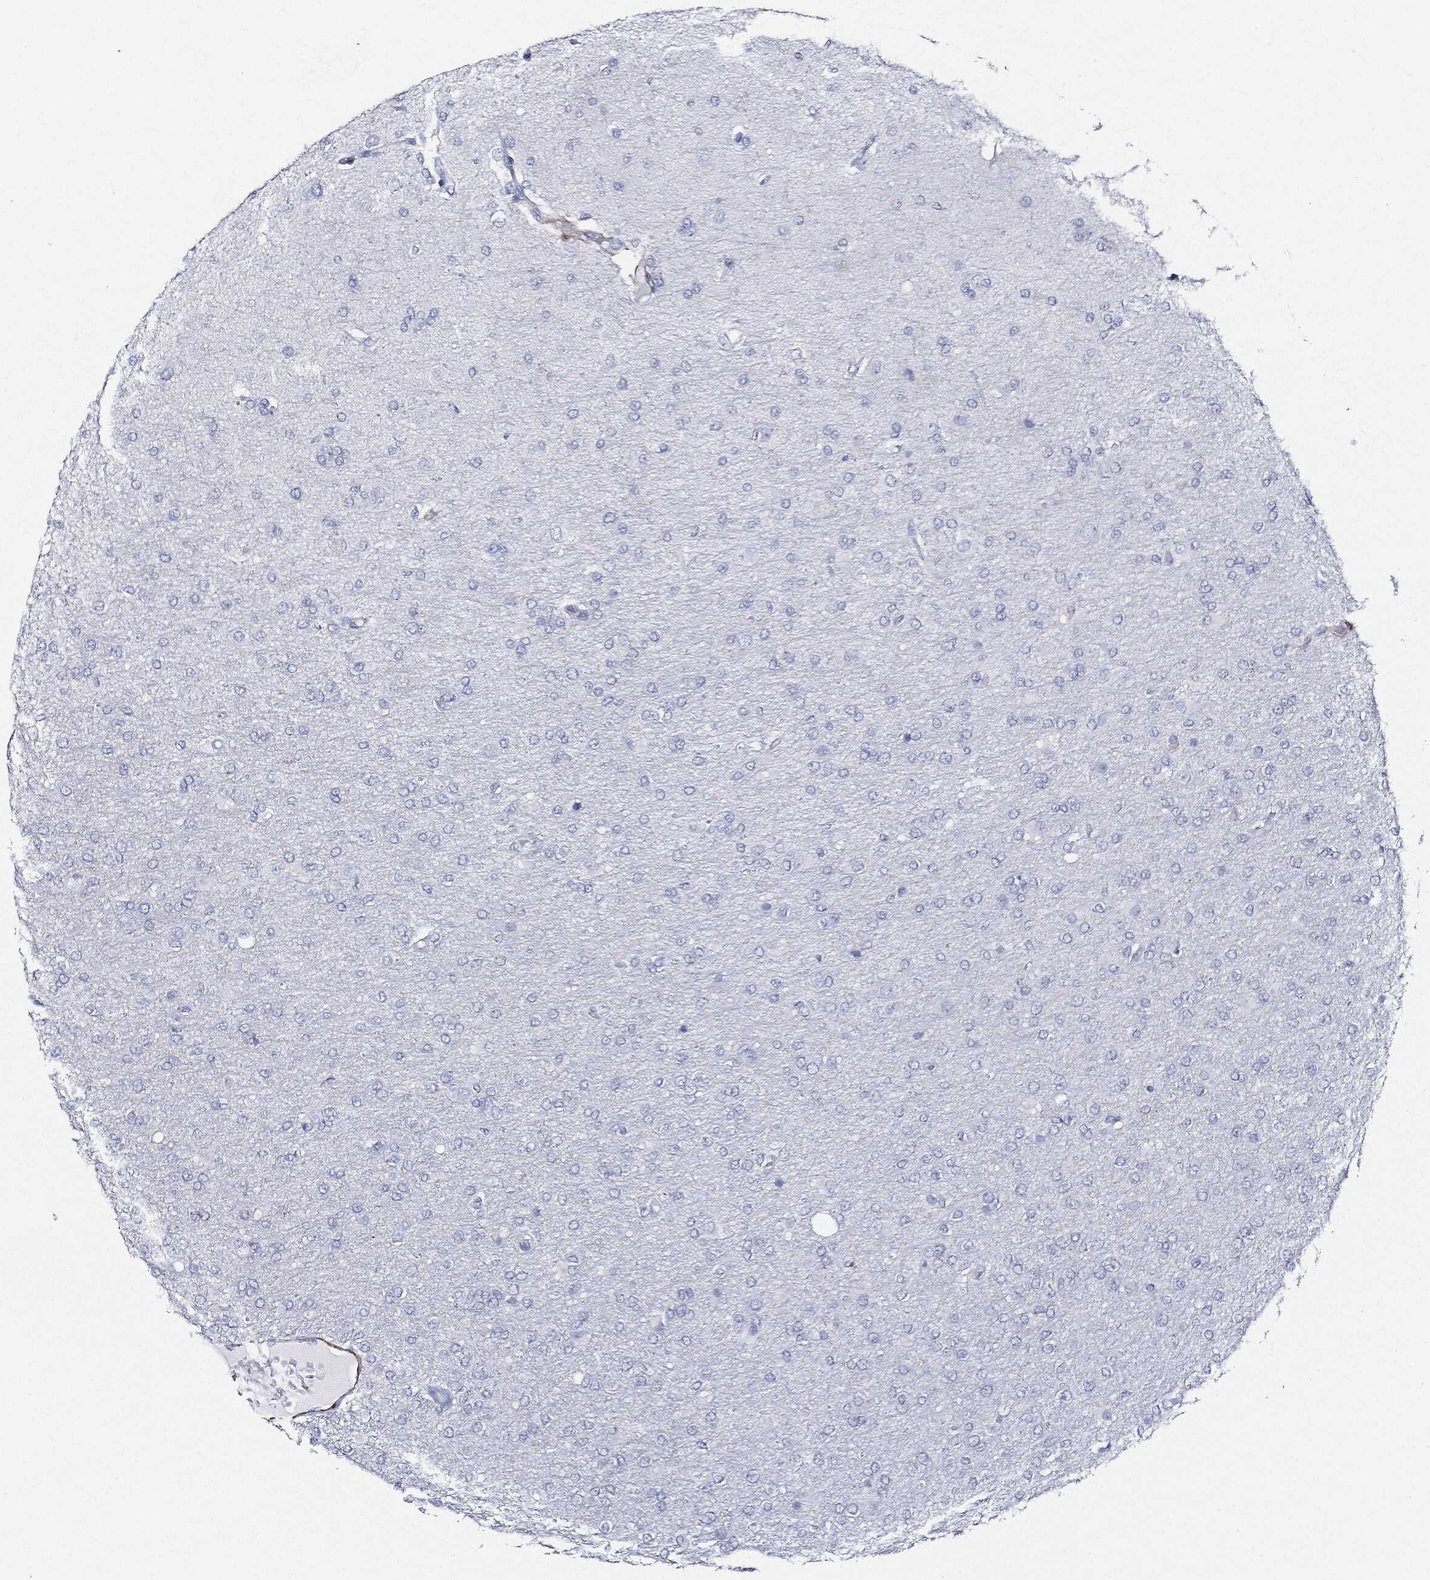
{"staining": {"intensity": "negative", "quantity": "none", "location": "none"}, "tissue": "glioma", "cell_type": "Tumor cells", "image_type": "cancer", "snomed": [{"axis": "morphology", "description": "Glioma, malignant, High grade"}, {"axis": "topography", "description": "Cerebral cortex"}], "caption": "IHC of human glioma demonstrates no staining in tumor cells.", "gene": "TAGLN", "patient": {"sex": "male", "age": 70}}